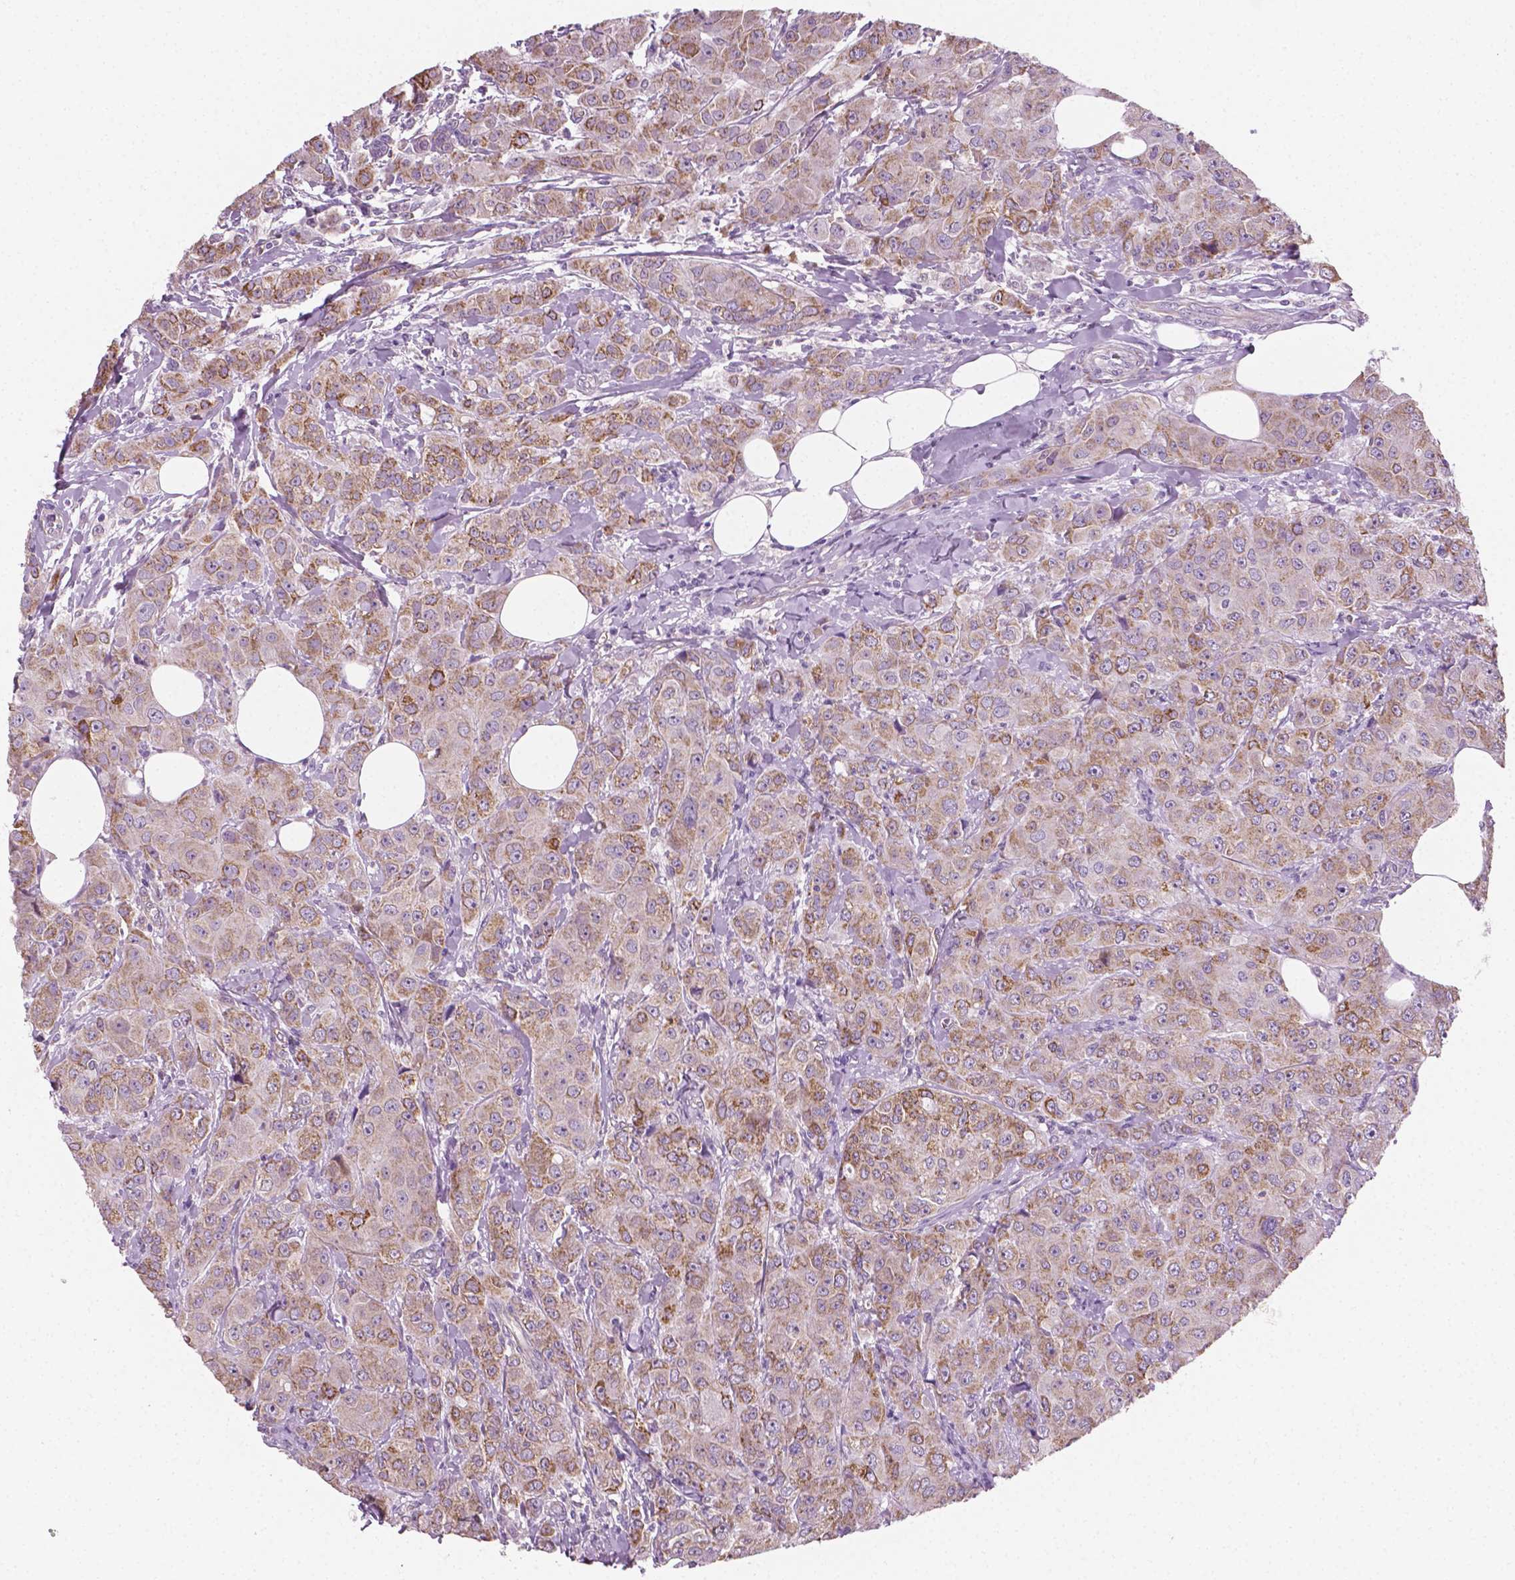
{"staining": {"intensity": "moderate", "quantity": ">75%", "location": "cytoplasmic/membranous"}, "tissue": "breast cancer", "cell_type": "Tumor cells", "image_type": "cancer", "snomed": [{"axis": "morphology", "description": "Normal tissue, NOS"}, {"axis": "morphology", "description": "Duct carcinoma"}, {"axis": "topography", "description": "Breast"}], "caption": "Human breast cancer (intraductal carcinoma) stained for a protein (brown) shows moderate cytoplasmic/membranous positive positivity in approximately >75% of tumor cells.", "gene": "PTX3", "patient": {"sex": "female", "age": 43}}